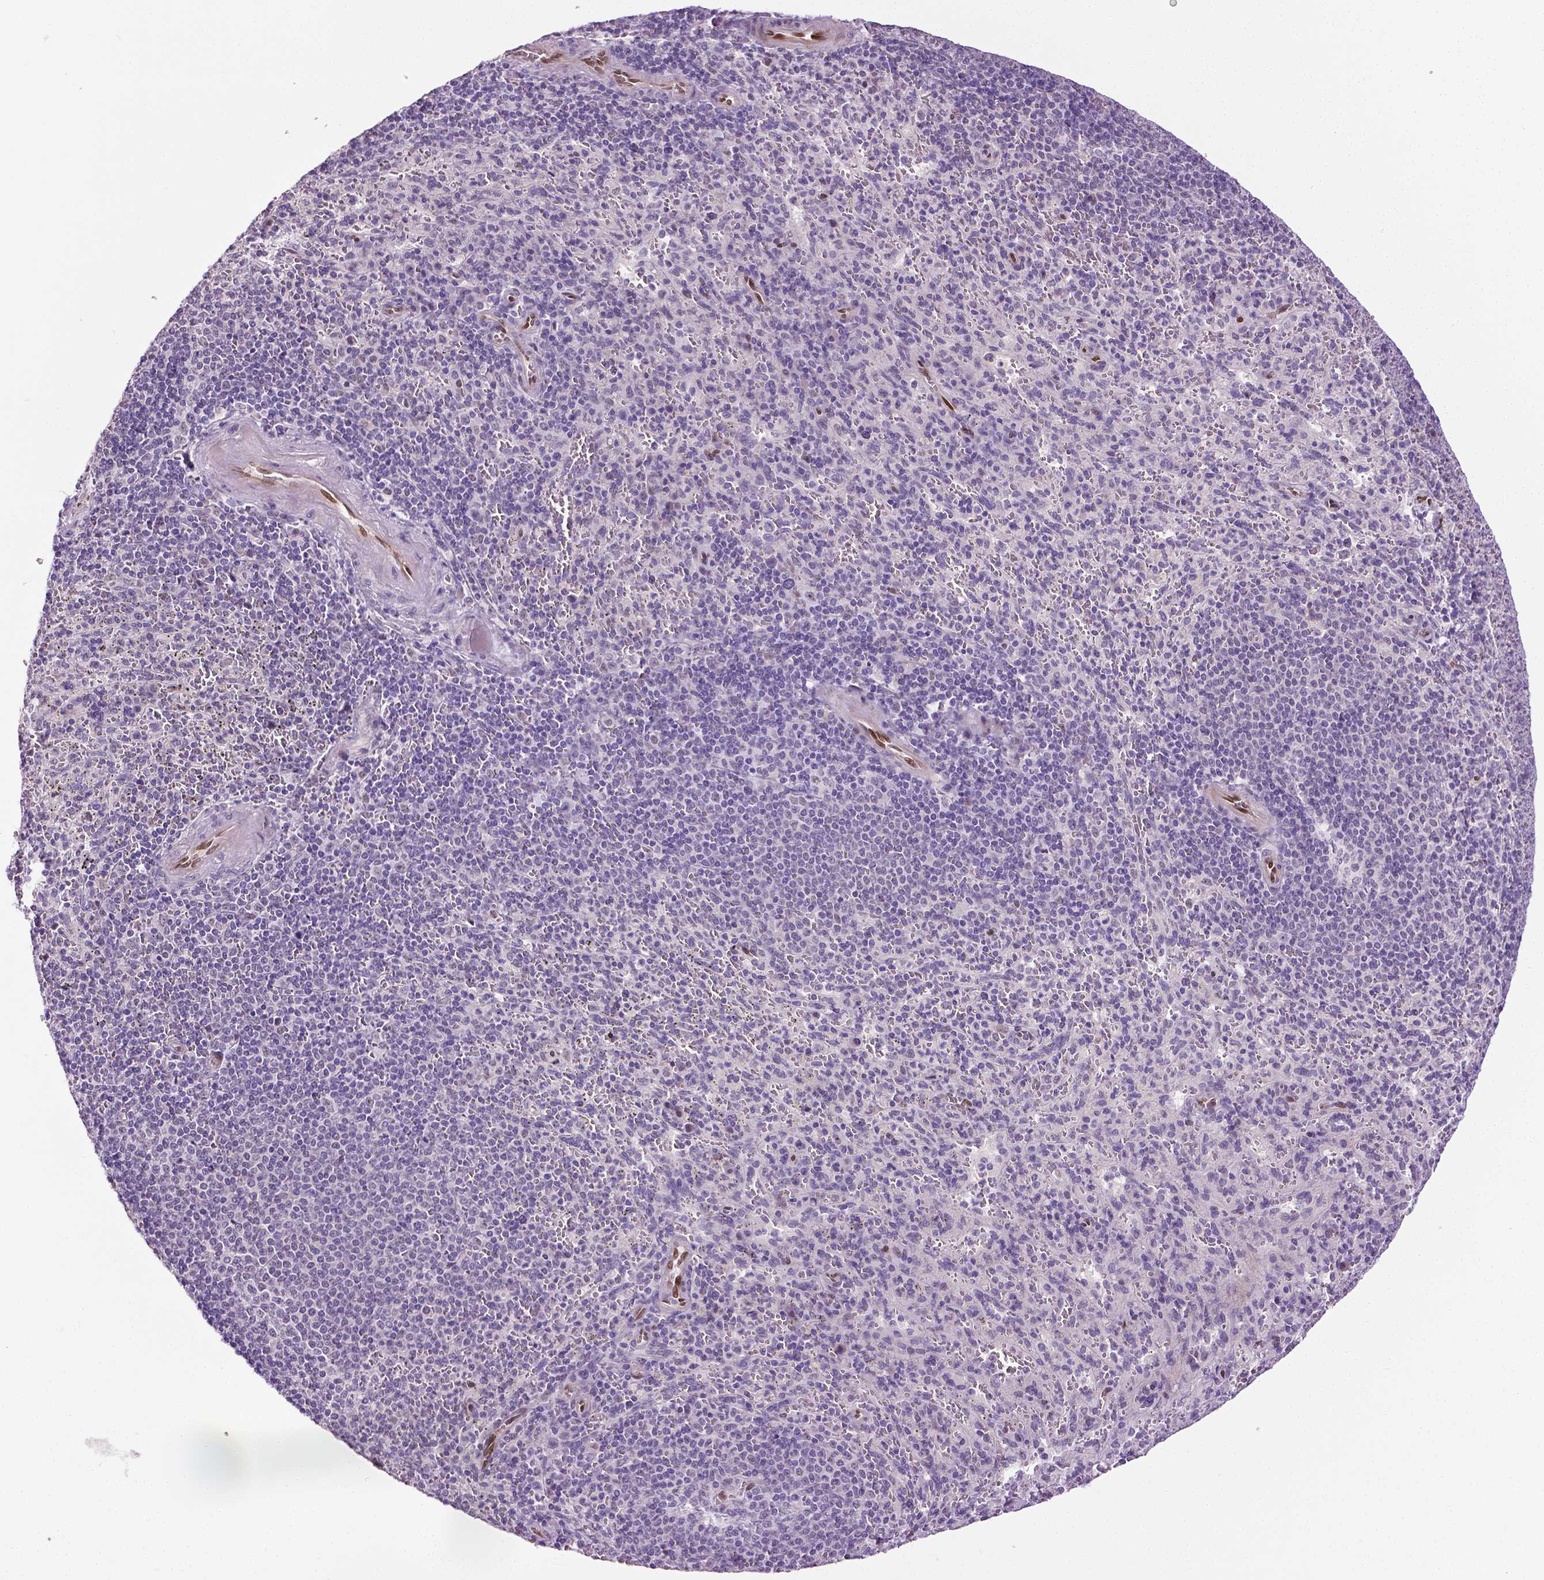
{"staining": {"intensity": "negative", "quantity": "none", "location": "none"}, "tissue": "spleen", "cell_type": "Cells in red pulp", "image_type": "normal", "snomed": [{"axis": "morphology", "description": "Normal tissue, NOS"}, {"axis": "topography", "description": "Spleen"}], "caption": "Immunohistochemistry of benign human spleen shows no expression in cells in red pulp.", "gene": "PTGER3", "patient": {"sex": "male", "age": 57}}